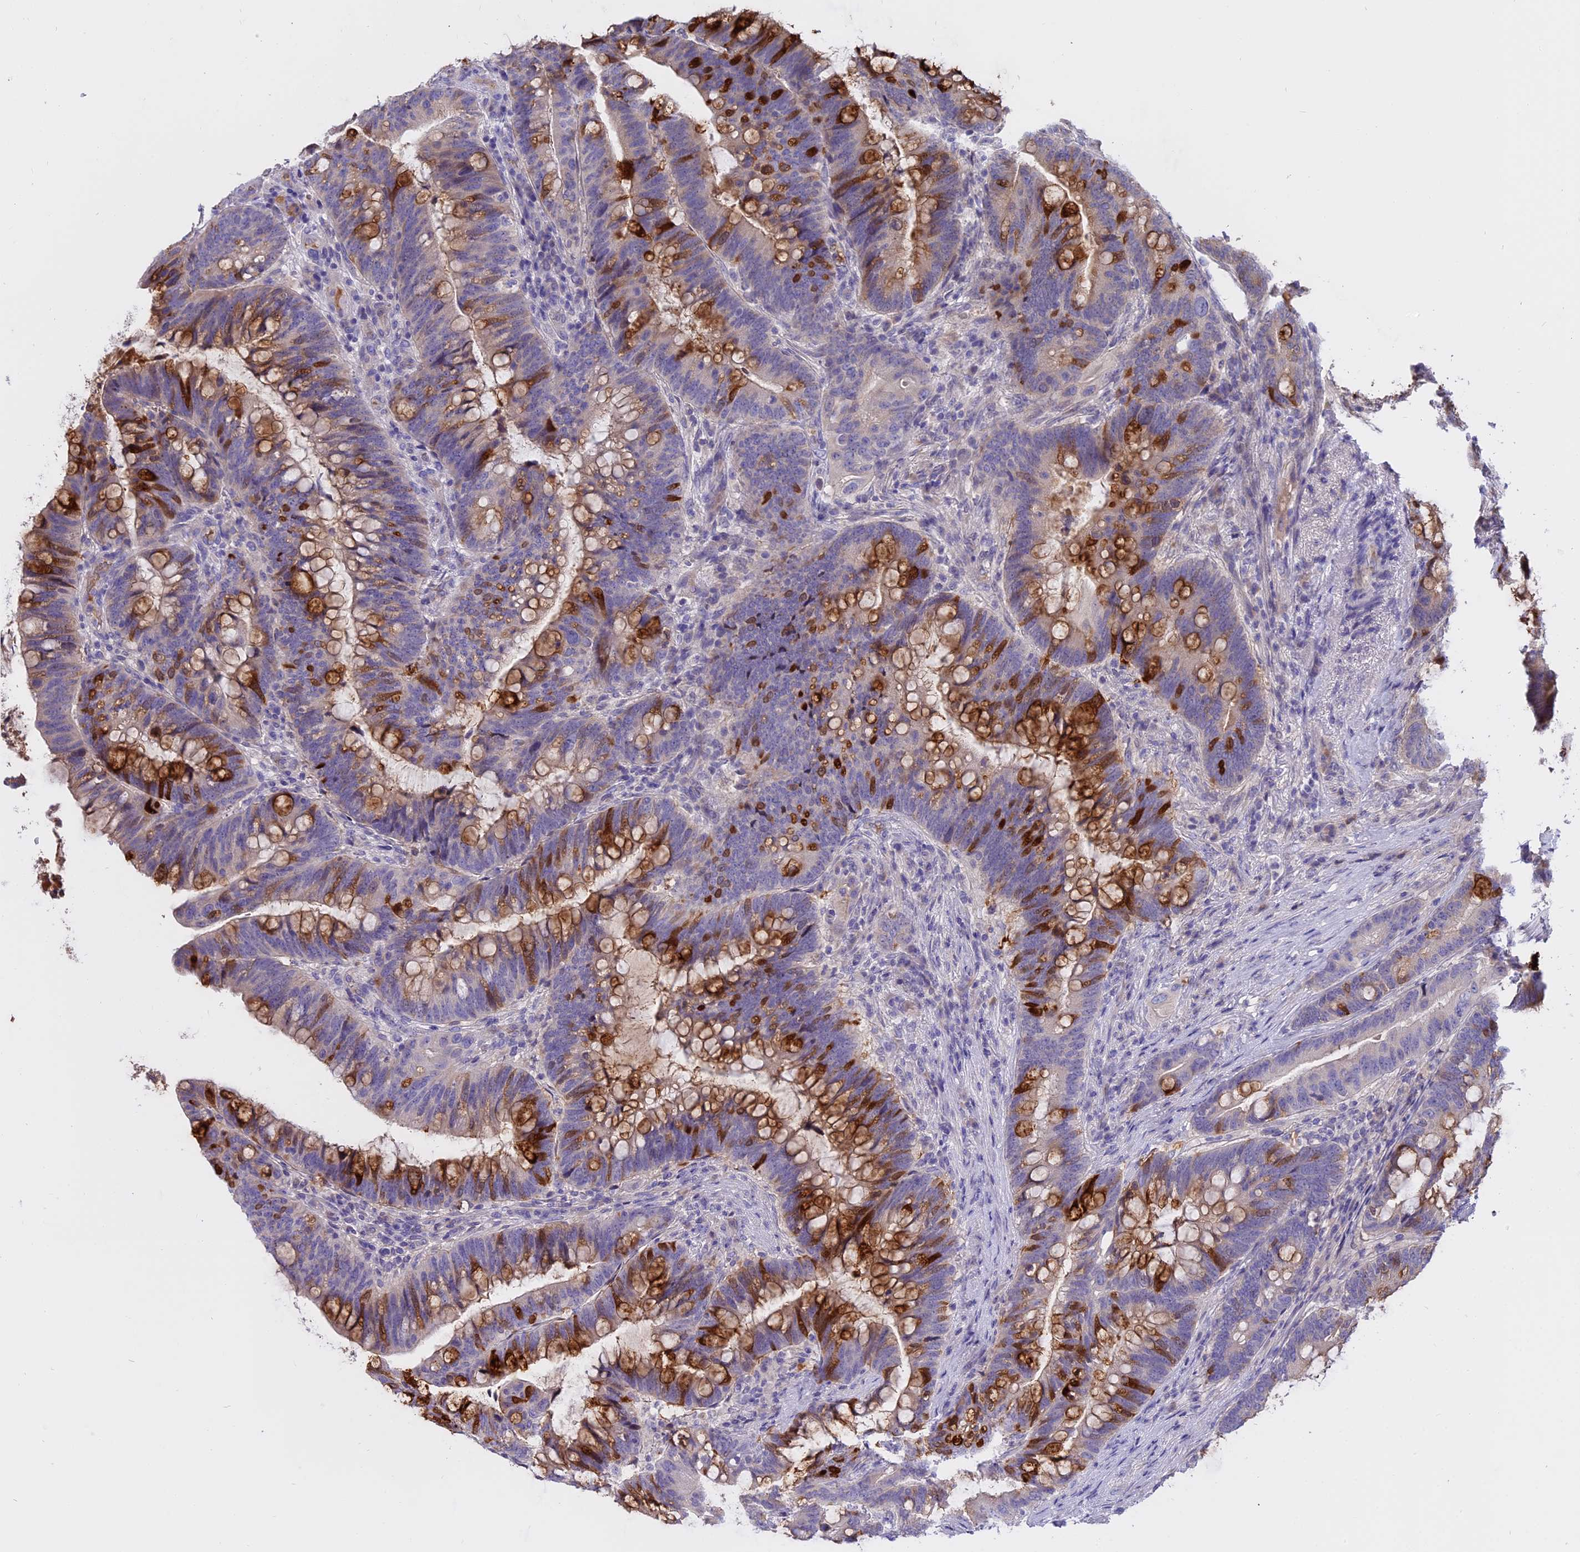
{"staining": {"intensity": "negative", "quantity": "none", "location": "none"}, "tissue": "colorectal cancer", "cell_type": "Tumor cells", "image_type": "cancer", "snomed": [{"axis": "morphology", "description": "Adenocarcinoma, NOS"}, {"axis": "topography", "description": "Colon"}], "caption": "Immunohistochemistry photomicrograph of neoplastic tissue: human adenocarcinoma (colorectal) stained with DAB exhibits no significant protein expression in tumor cells.", "gene": "WFDC2", "patient": {"sex": "female", "age": 66}}